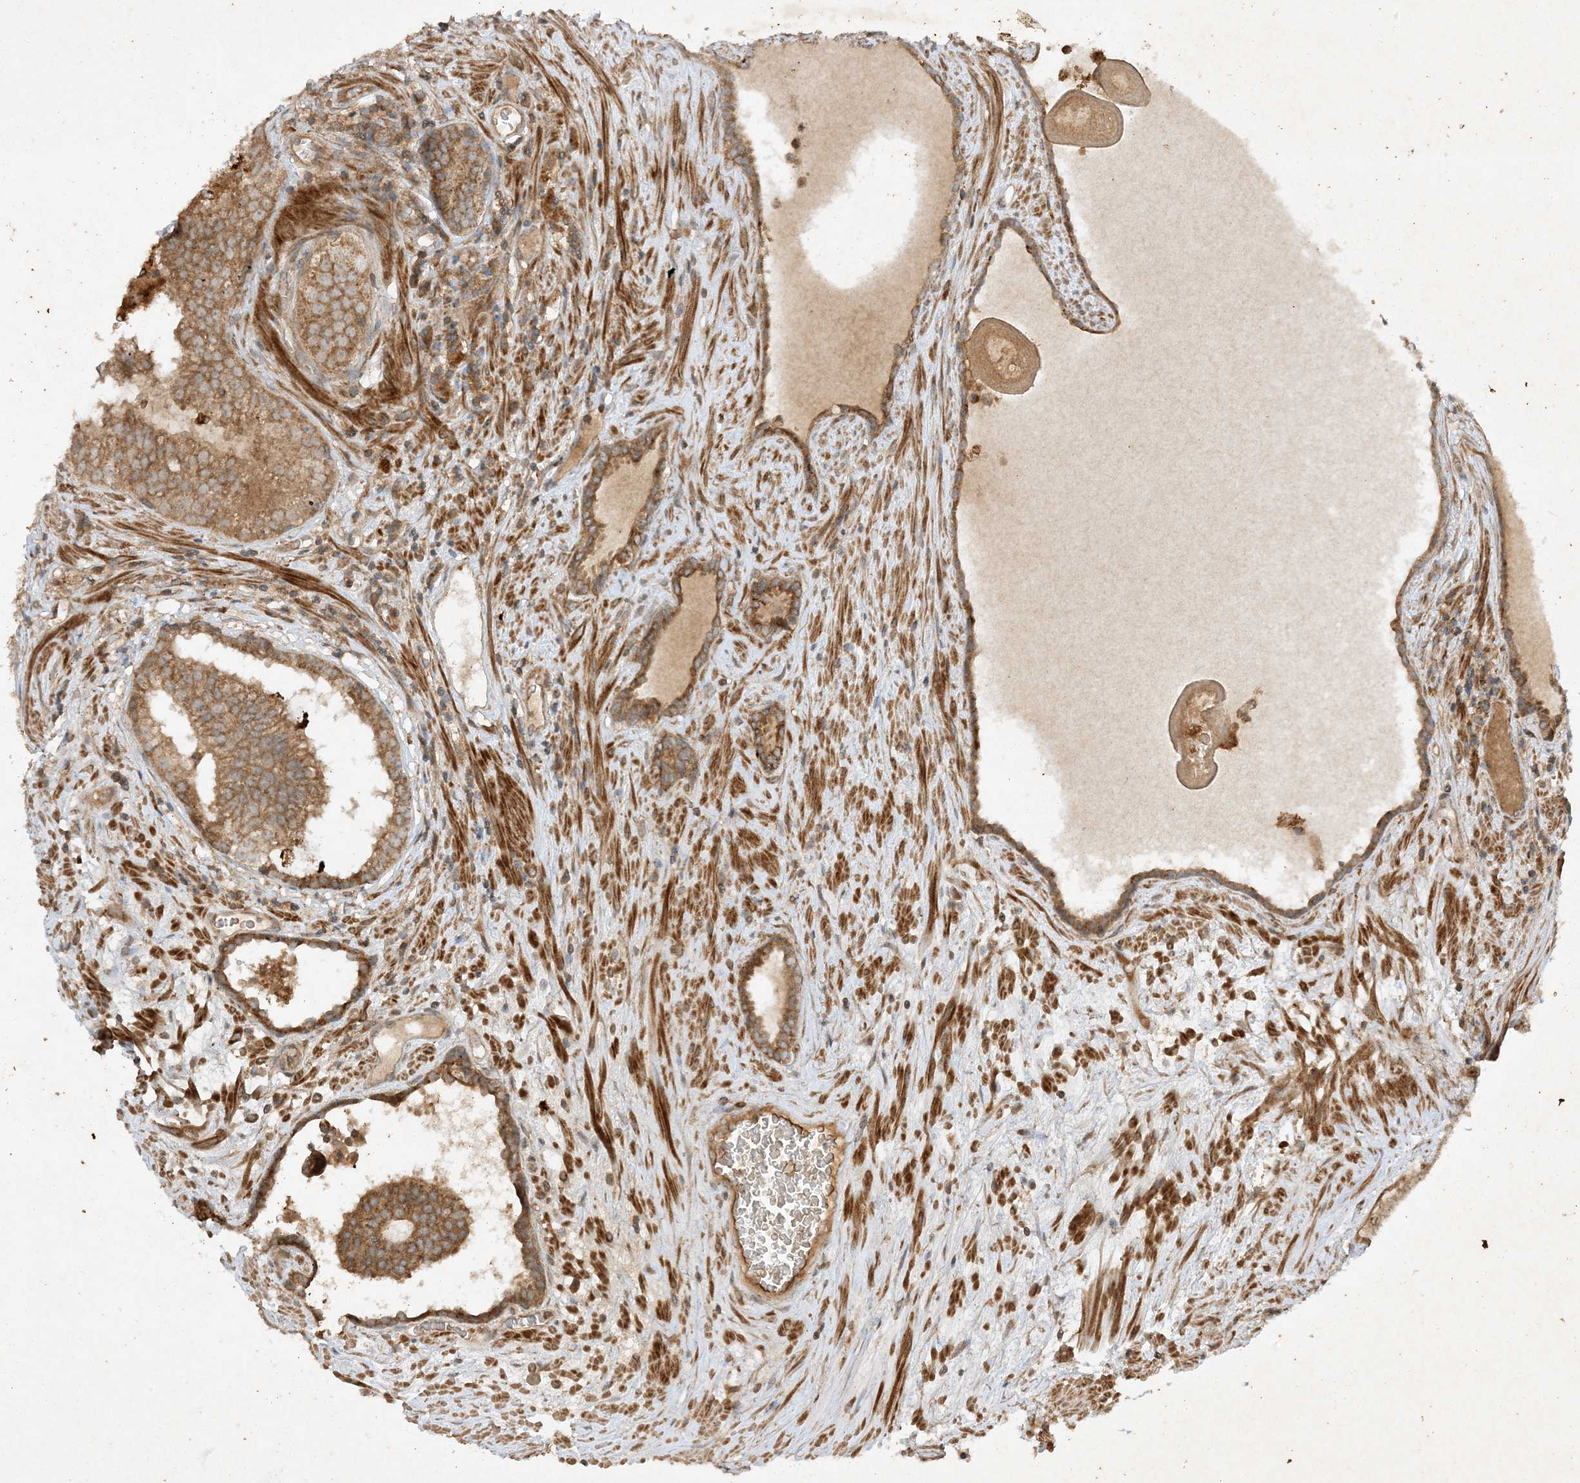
{"staining": {"intensity": "moderate", "quantity": ">75%", "location": "cytoplasmic/membranous"}, "tissue": "prostate cancer", "cell_type": "Tumor cells", "image_type": "cancer", "snomed": [{"axis": "morphology", "description": "Adenocarcinoma, High grade"}, {"axis": "topography", "description": "Prostate"}], "caption": "Human high-grade adenocarcinoma (prostate) stained with a protein marker displays moderate staining in tumor cells.", "gene": "XRN1", "patient": {"sex": "male", "age": 68}}